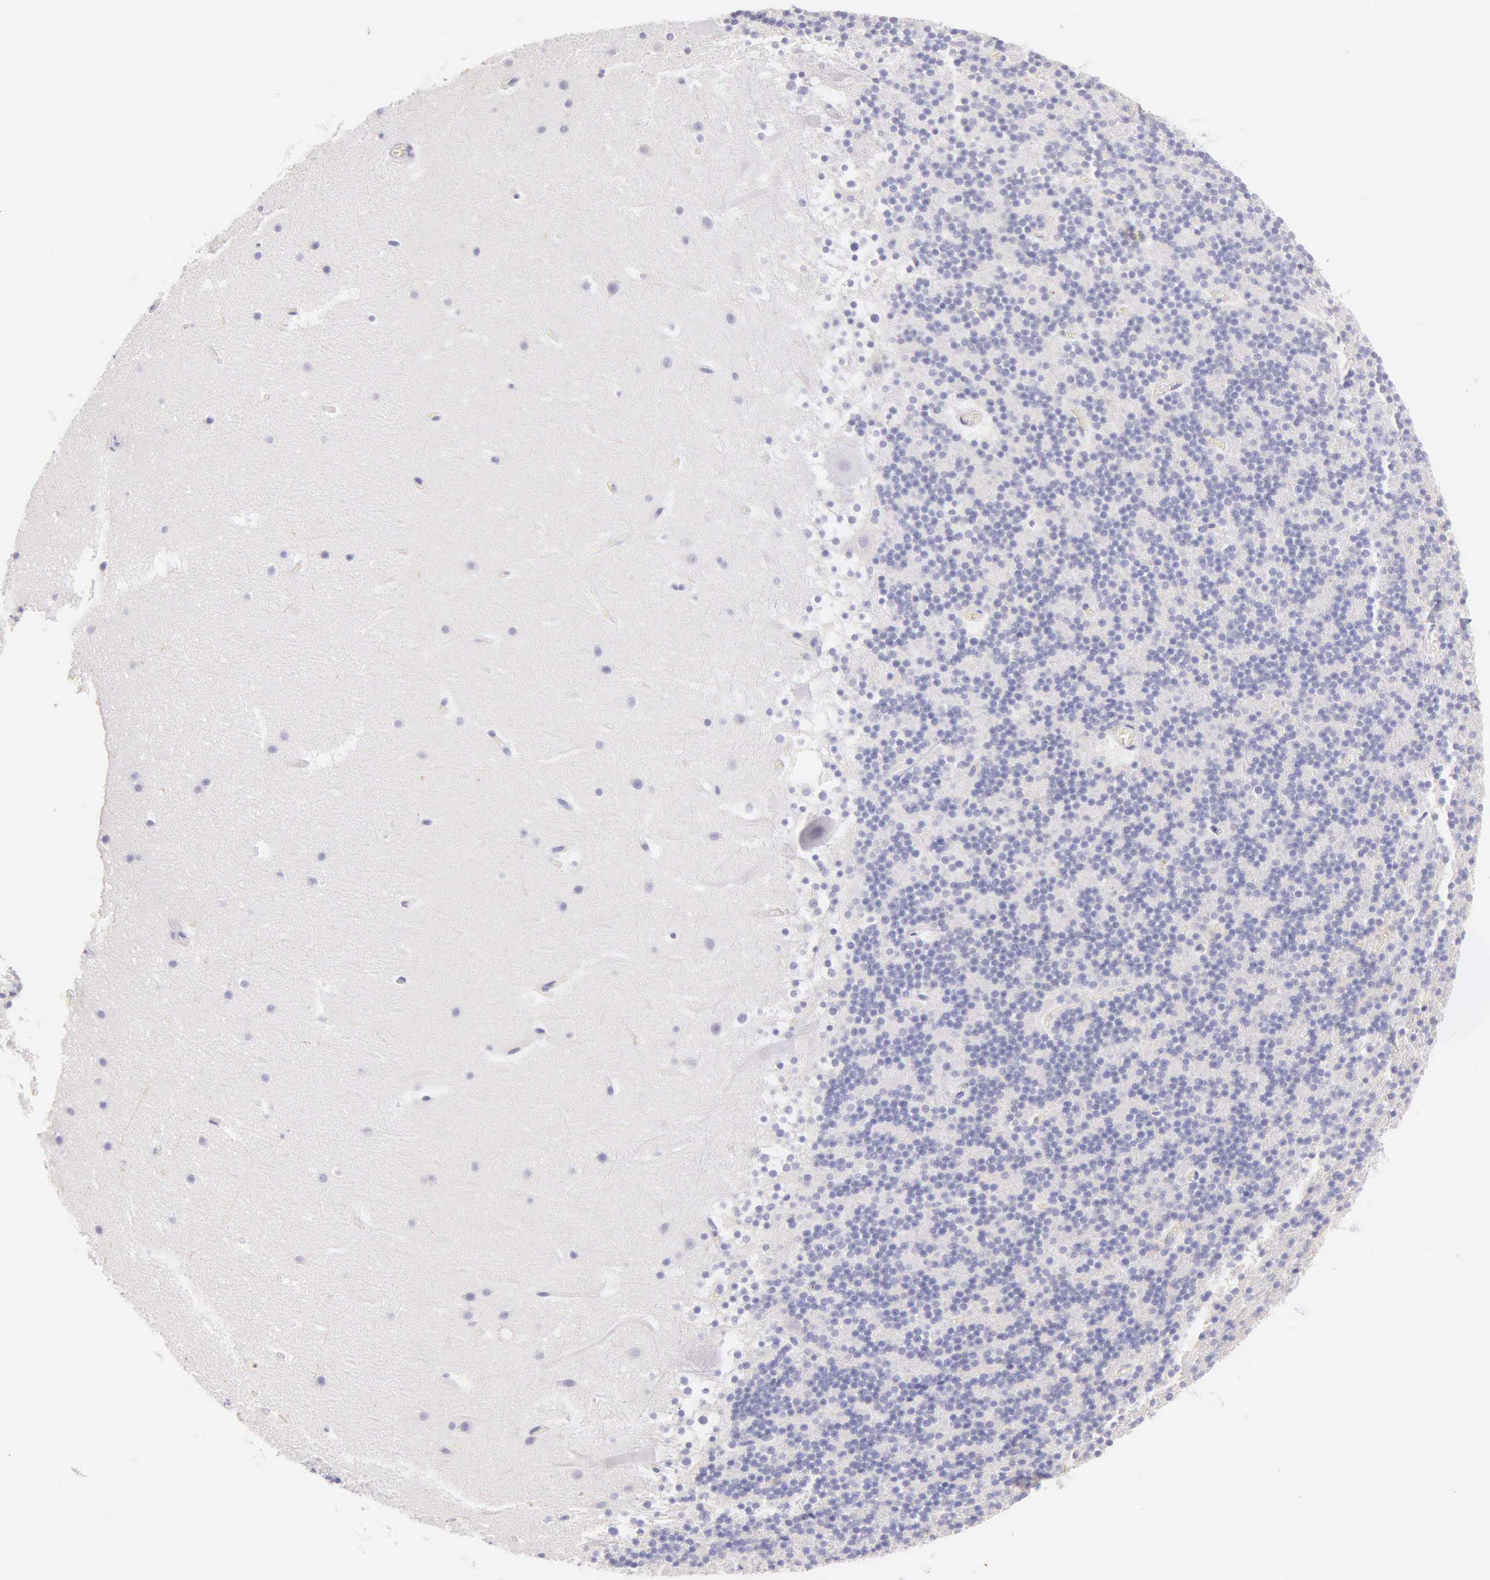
{"staining": {"intensity": "negative", "quantity": "none", "location": "none"}, "tissue": "cerebellum", "cell_type": "Cells in granular layer", "image_type": "normal", "snomed": [{"axis": "morphology", "description": "Normal tissue, NOS"}, {"axis": "topography", "description": "Cerebellum"}], "caption": "Immunohistochemical staining of unremarkable cerebellum displays no significant expression in cells in granular layer.", "gene": "KRT14", "patient": {"sex": "male", "age": 45}}